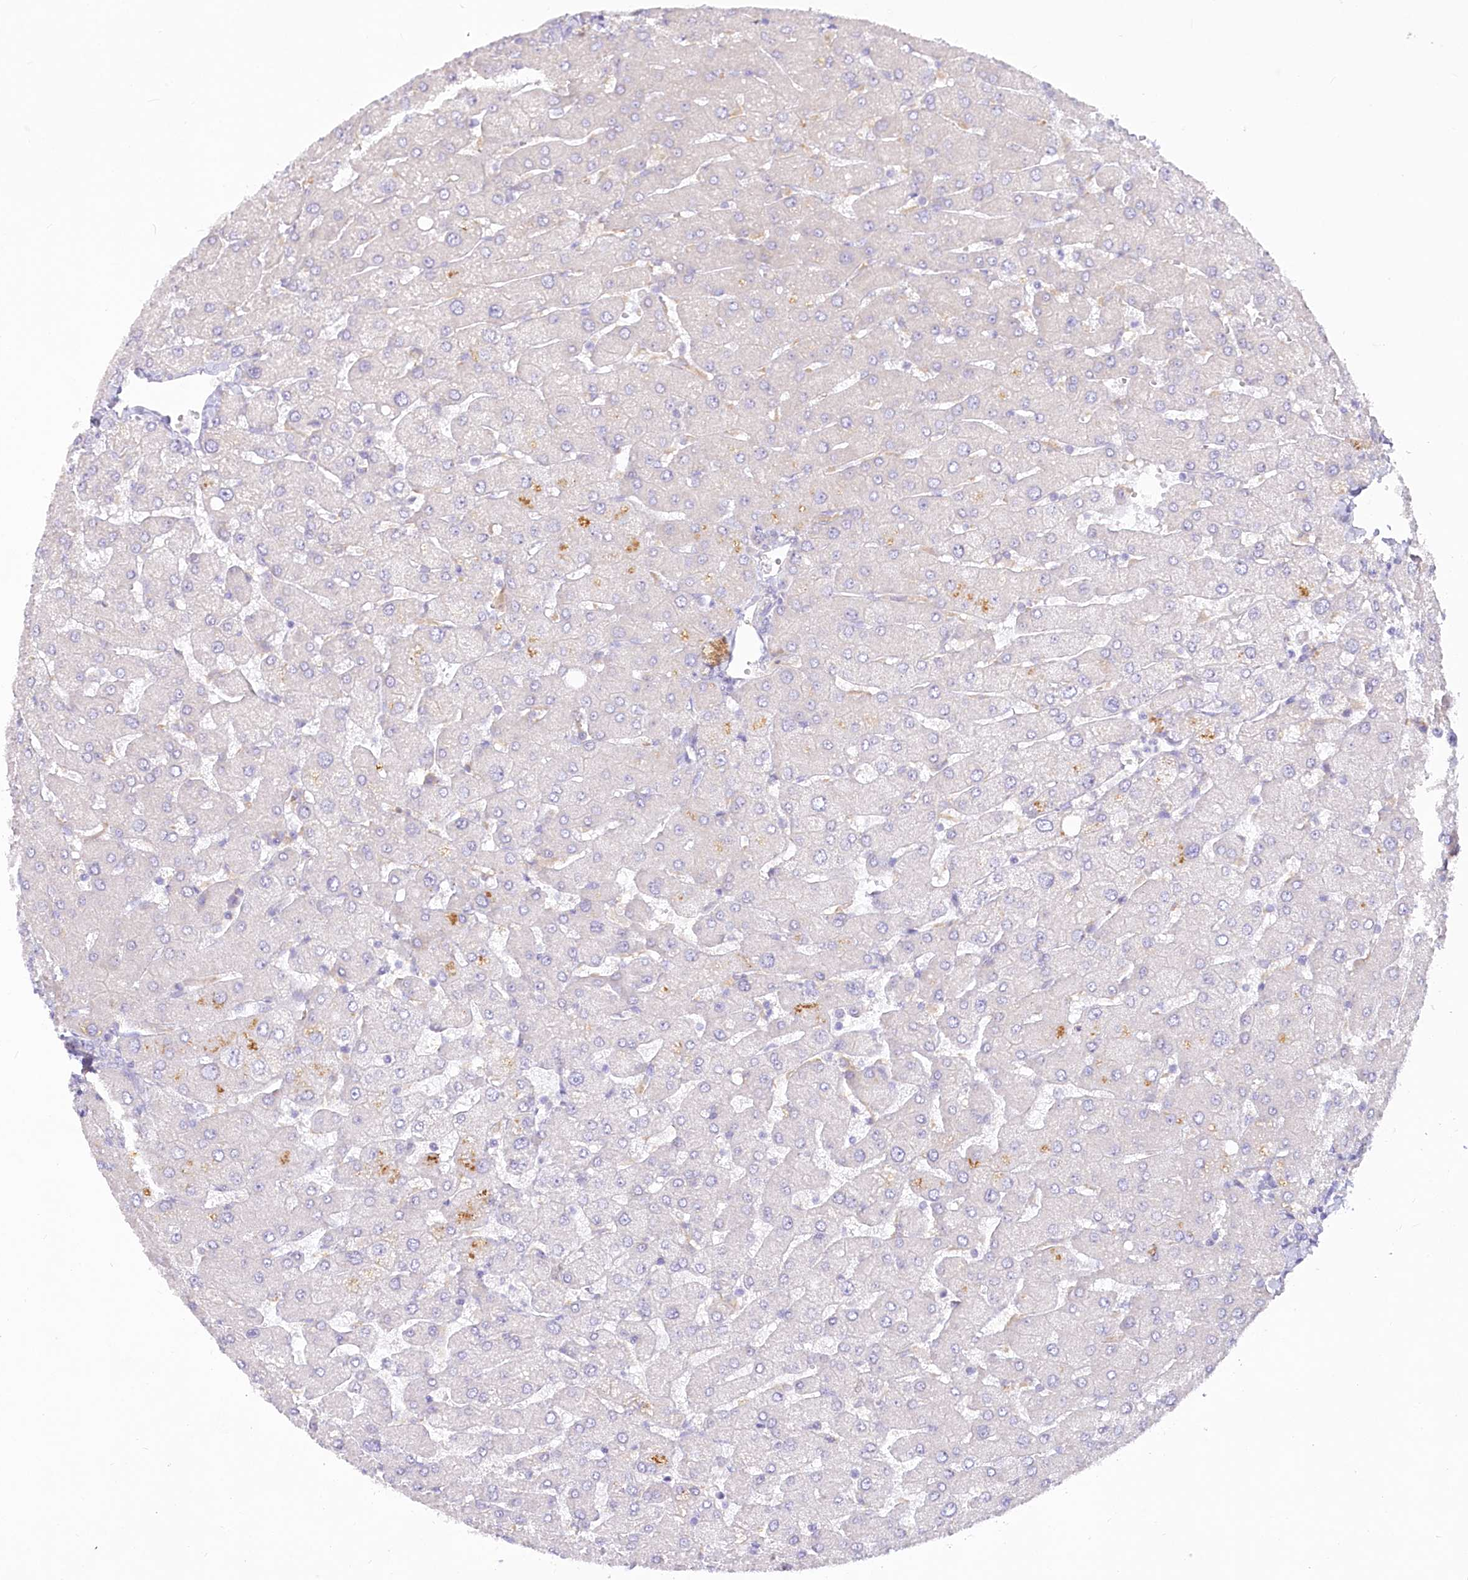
{"staining": {"intensity": "negative", "quantity": "none", "location": "none"}, "tissue": "liver", "cell_type": "Cholangiocytes", "image_type": "normal", "snomed": [{"axis": "morphology", "description": "Normal tissue, NOS"}, {"axis": "topography", "description": "Liver"}], "caption": "Protein analysis of unremarkable liver exhibits no significant staining in cholangiocytes.", "gene": "EFHC2", "patient": {"sex": "male", "age": 55}}